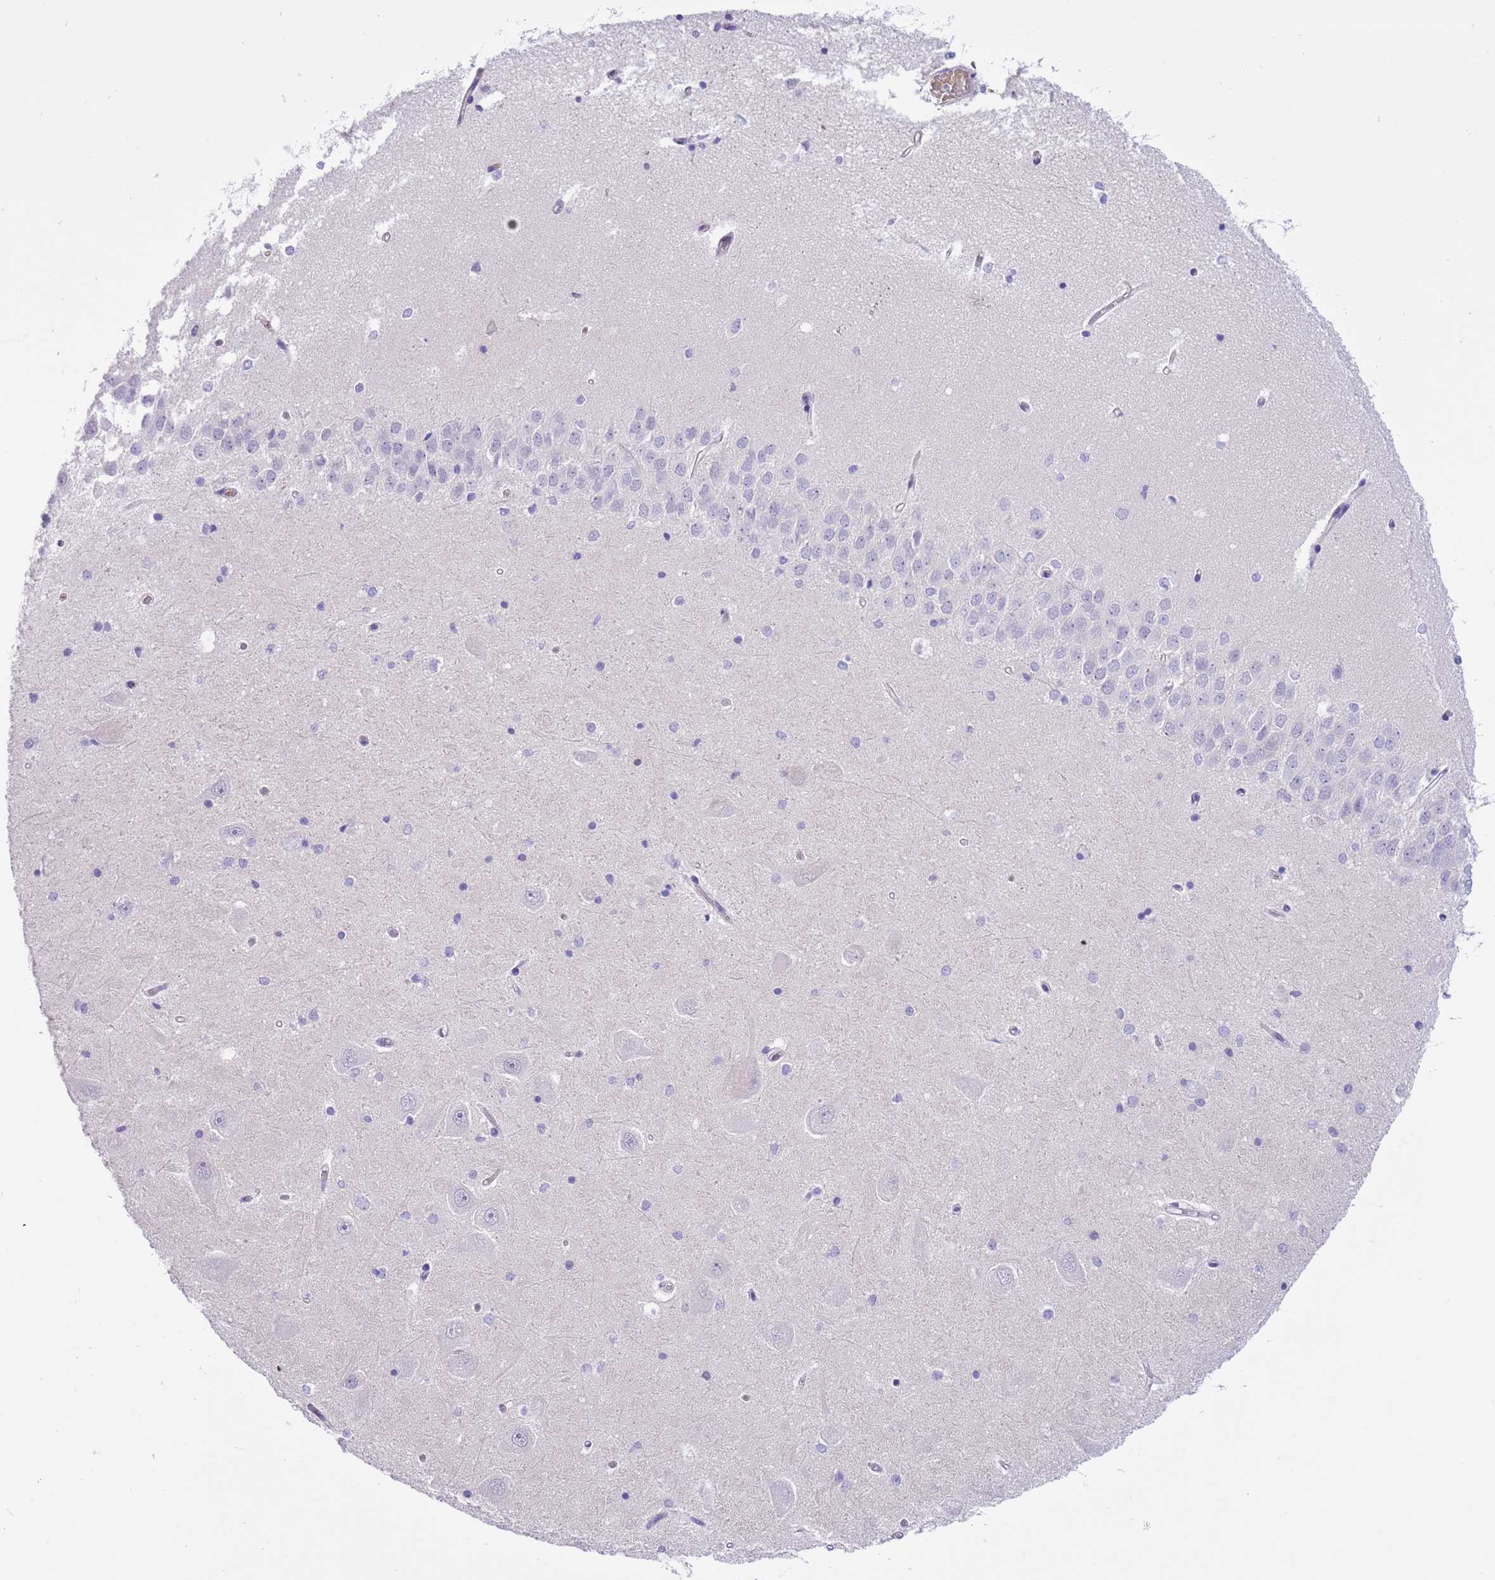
{"staining": {"intensity": "negative", "quantity": "none", "location": "none"}, "tissue": "hippocampus", "cell_type": "Glial cells", "image_type": "normal", "snomed": [{"axis": "morphology", "description": "Normal tissue, NOS"}, {"axis": "topography", "description": "Hippocampus"}], "caption": "Human hippocampus stained for a protein using immunohistochemistry (IHC) reveals no expression in glial cells.", "gene": "DDI2", "patient": {"sex": "male", "age": 45}}